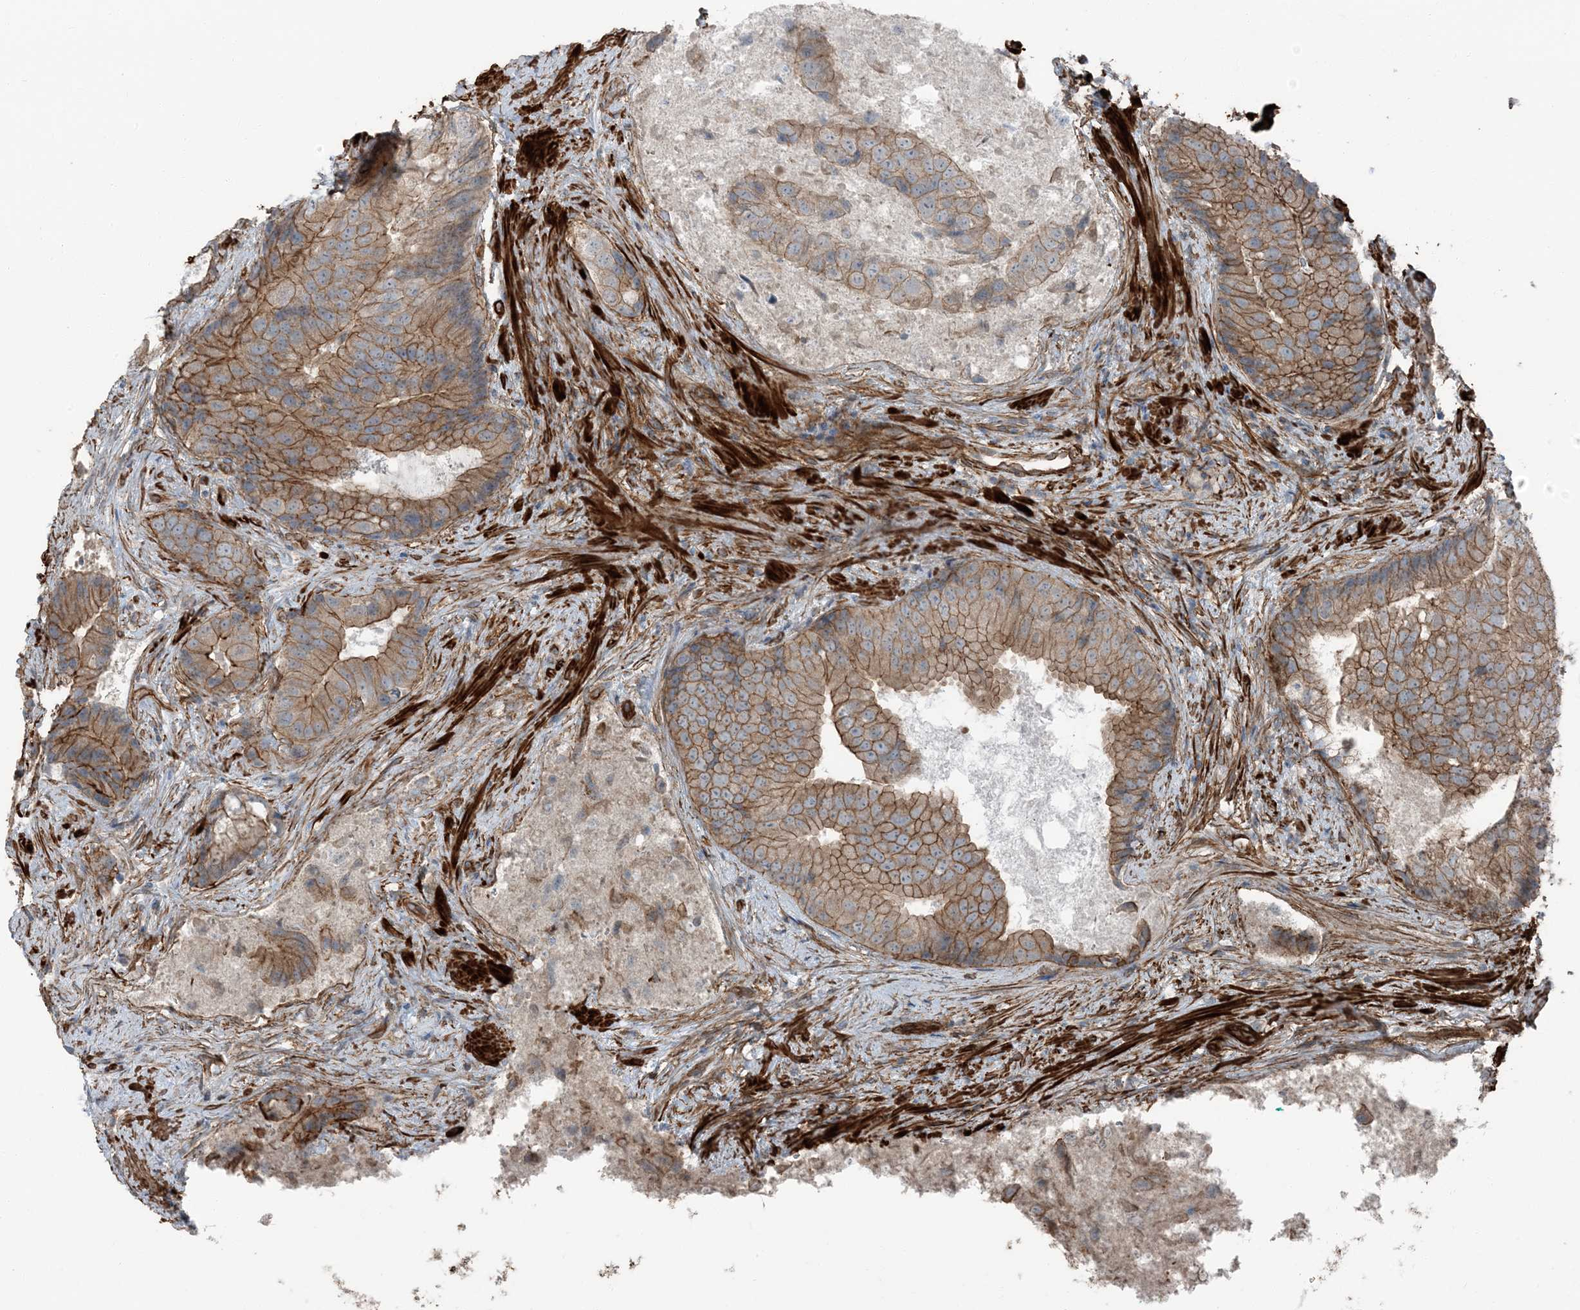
{"staining": {"intensity": "moderate", "quantity": ">75%", "location": "cytoplasmic/membranous"}, "tissue": "prostate cancer", "cell_type": "Tumor cells", "image_type": "cancer", "snomed": [{"axis": "morphology", "description": "Adenocarcinoma, High grade"}, {"axis": "topography", "description": "Prostate"}], "caption": "Brown immunohistochemical staining in prostate cancer reveals moderate cytoplasmic/membranous positivity in approximately >75% of tumor cells. (brown staining indicates protein expression, while blue staining denotes nuclei).", "gene": "ZFP90", "patient": {"sex": "male", "age": 70}}